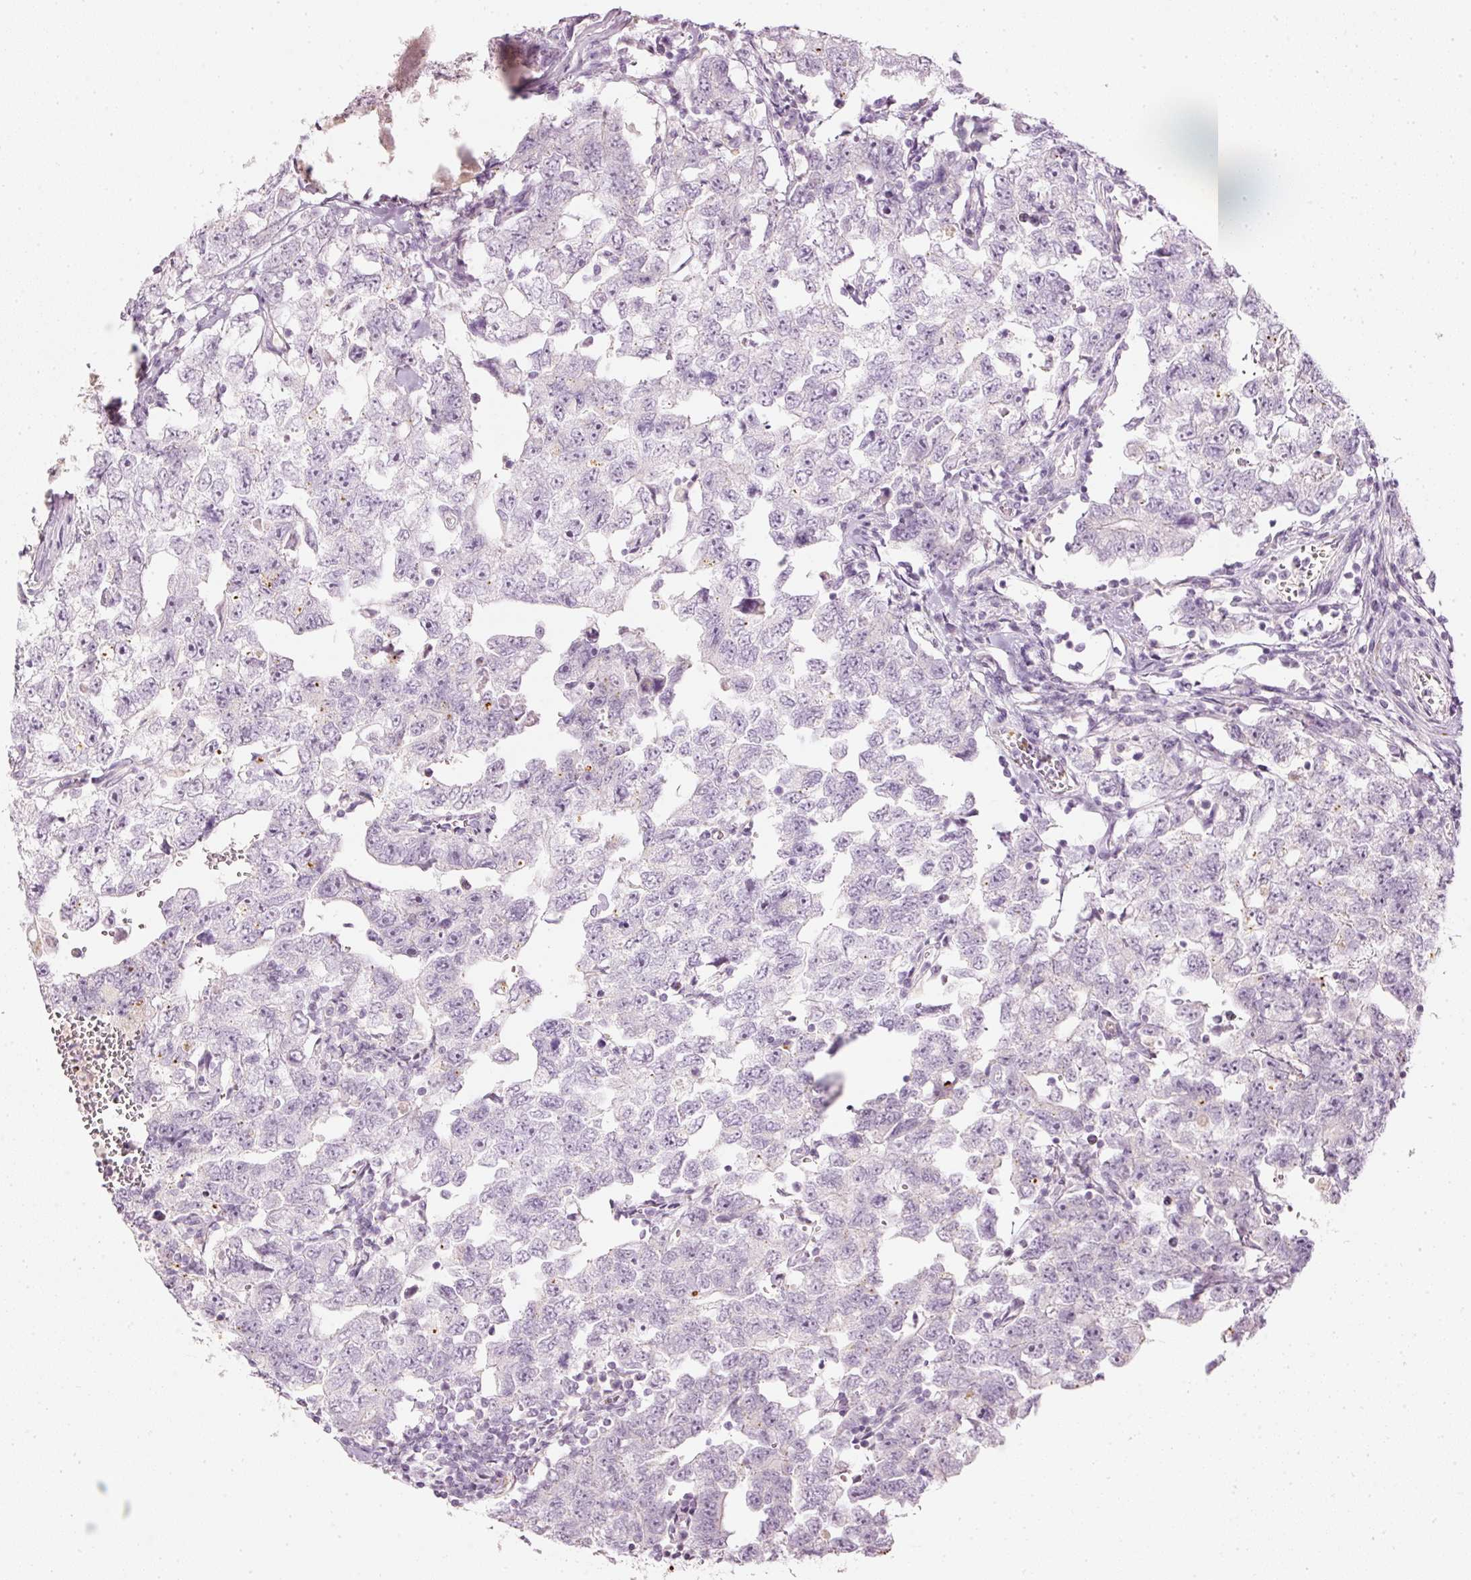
{"staining": {"intensity": "negative", "quantity": "none", "location": "none"}, "tissue": "testis cancer", "cell_type": "Tumor cells", "image_type": "cancer", "snomed": [{"axis": "morphology", "description": "Carcinoma, Embryonal, NOS"}, {"axis": "topography", "description": "Testis"}], "caption": "Tumor cells show no significant positivity in embryonal carcinoma (testis).", "gene": "LECT2", "patient": {"sex": "male", "age": 22}}